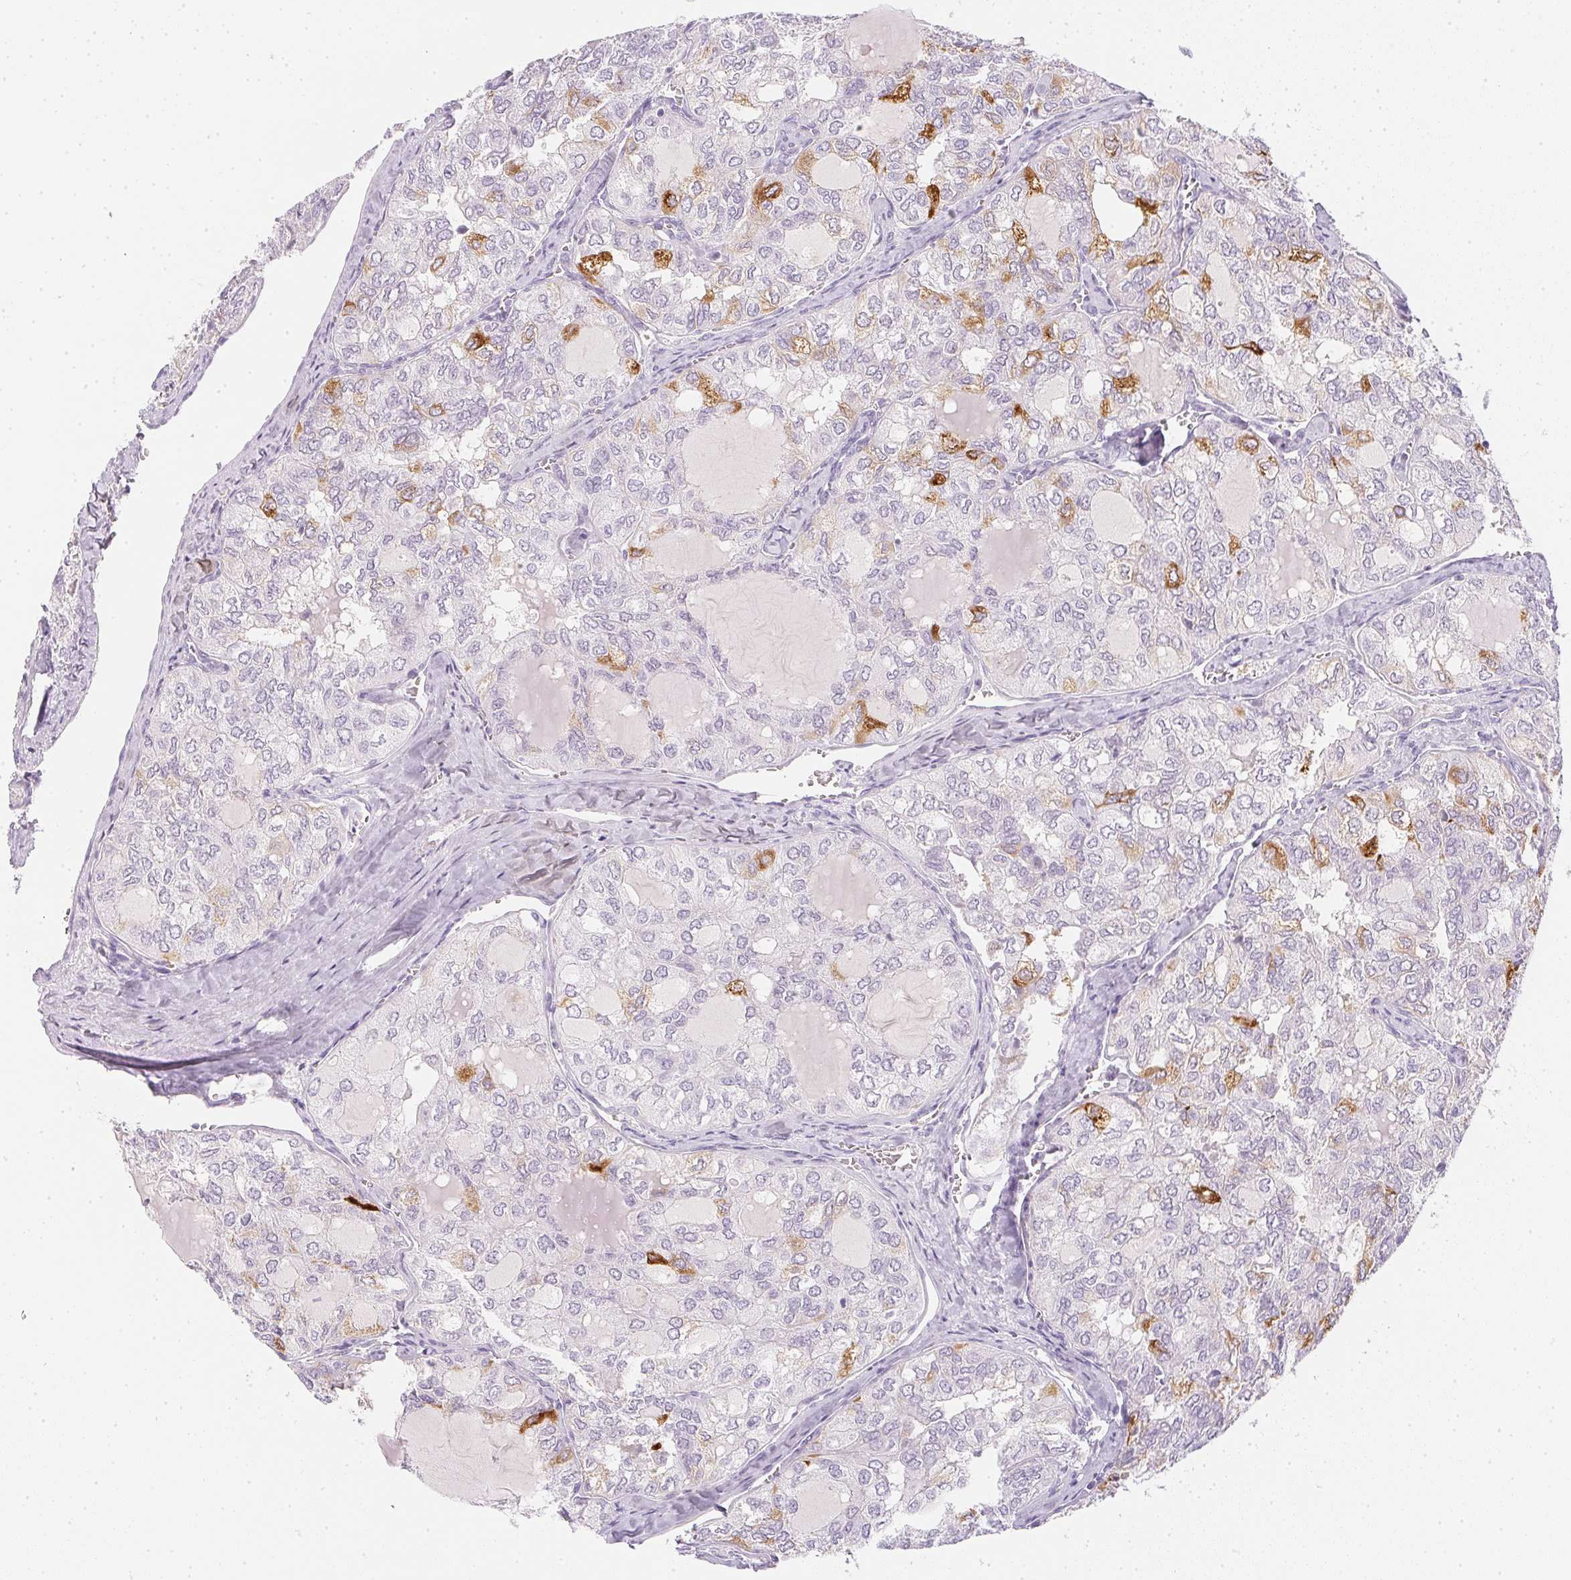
{"staining": {"intensity": "moderate", "quantity": "<25%", "location": "cytoplasmic/membranous"}, "tissue": "thyroid cancer", "cell_type": "Tumor cells", "image_type": "cancer", "snomed": [{"axis": "morphology", "description": "Follicular adenoma carcinoma, NOS"}, {"axis": "topography", "description": "Thyroid gland"}], "caption": "Immunohistochemistry (IHC) staining of thyroid cancer, which displays low levels of moderate cytoplasmic/membranous expression in about <25% of tumor cells indicating moderate cytoplasmic/membranous protein staining. The staining was performed using DAB (brown) for protein detection and nuclei were counterstained in hematoxylin (blue).", "gene": "PPY", "patient": {"sex": "male", "age": 75}}